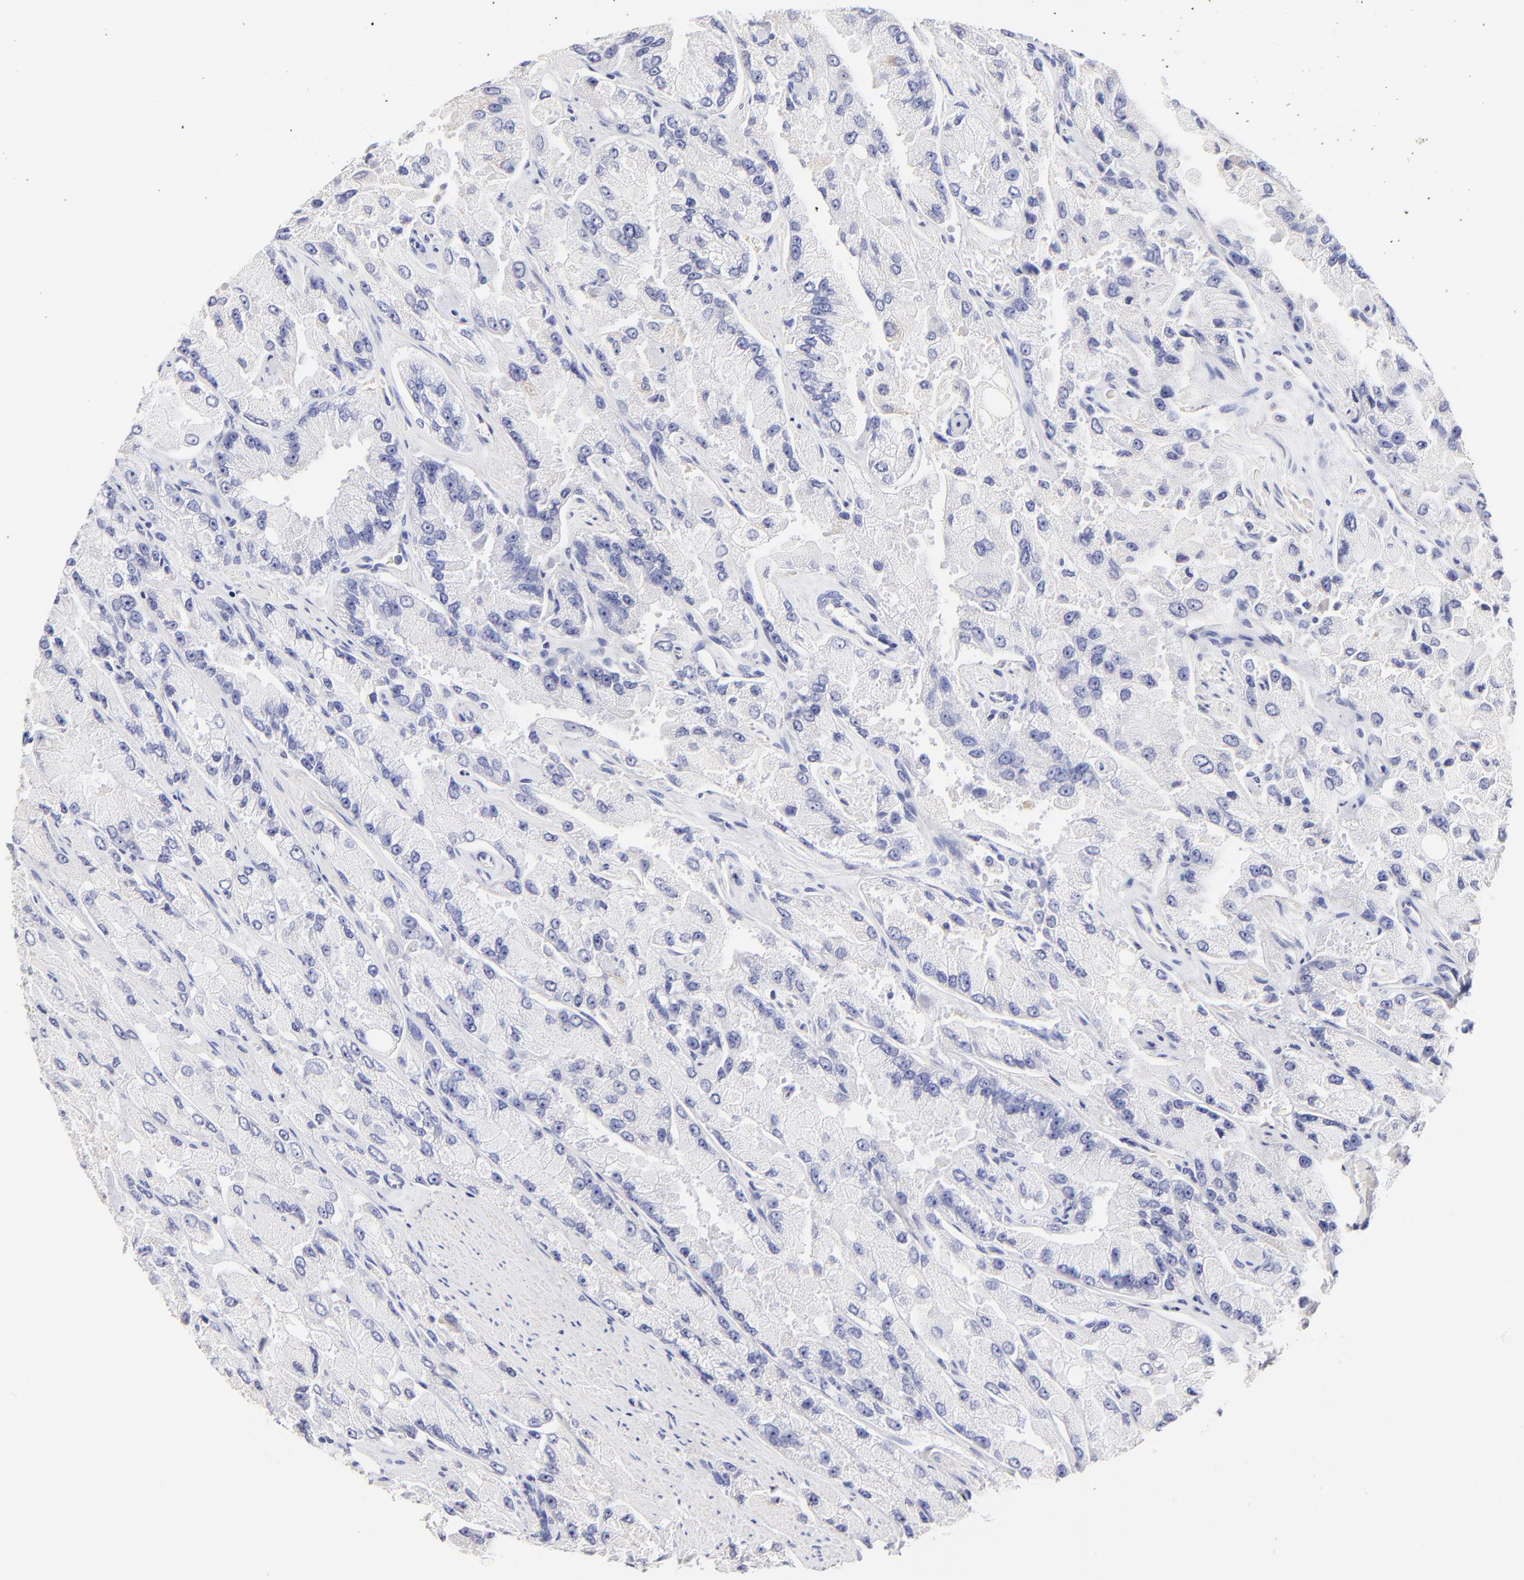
{"staining": {"intensity": "negative", "quantity": "none", "location": "none"}, "tissue": "prostate cancer", "cell_type": "Tumor cells", "image_type": "cancer", "snomed": [{"axis": "morphology", "description": "Adenocarcinoma, High grade"}, {"axis": "topography", "description": "Prostate"}], "caption": "Protein analysis of prostate high-grade adenocarcinoma reveals no significant positivity in tumor cells.", "gene": "ASB9", "patient": {"sex": "male", "age": 58}}